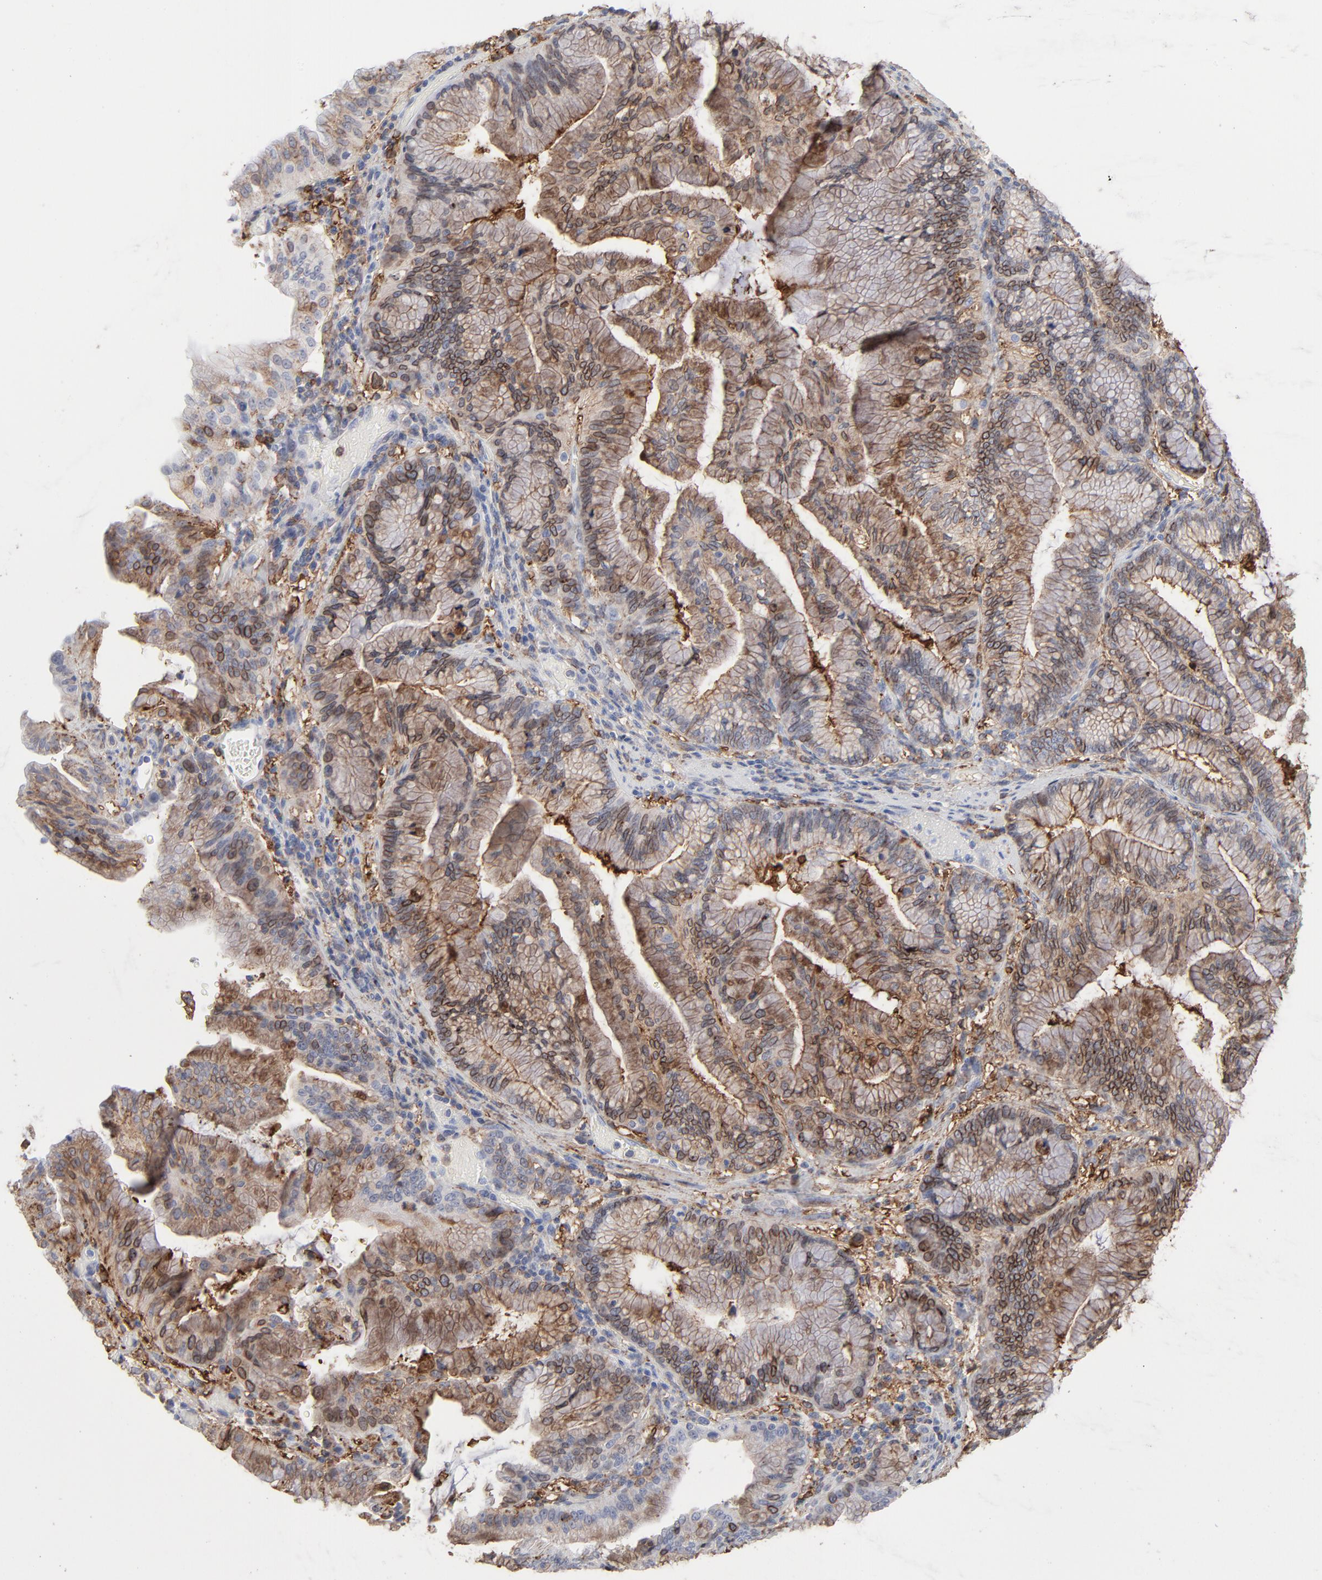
{"staining": {"intensity": "weak", "quantity": ">75%", "location": "cytoplasmic/membranous"}, "tissue": "pancreatic cancer", "cell_type": "Tumor cells", "image_type": "cancer", "snomed": [{"axis": "morphology", "description": "Adenocarcinoma, NOS"}, {"axis": "topography", "description": "Pancreas"}], "caption": "Adenocarcinoma (pancreatic) stained with a brown dye shows weak cytoplasmic/membranous positive positivity in about >75% of tumor cells.", "gene": "ANXA5", "patient": {"sex": "female", "age": 64}}